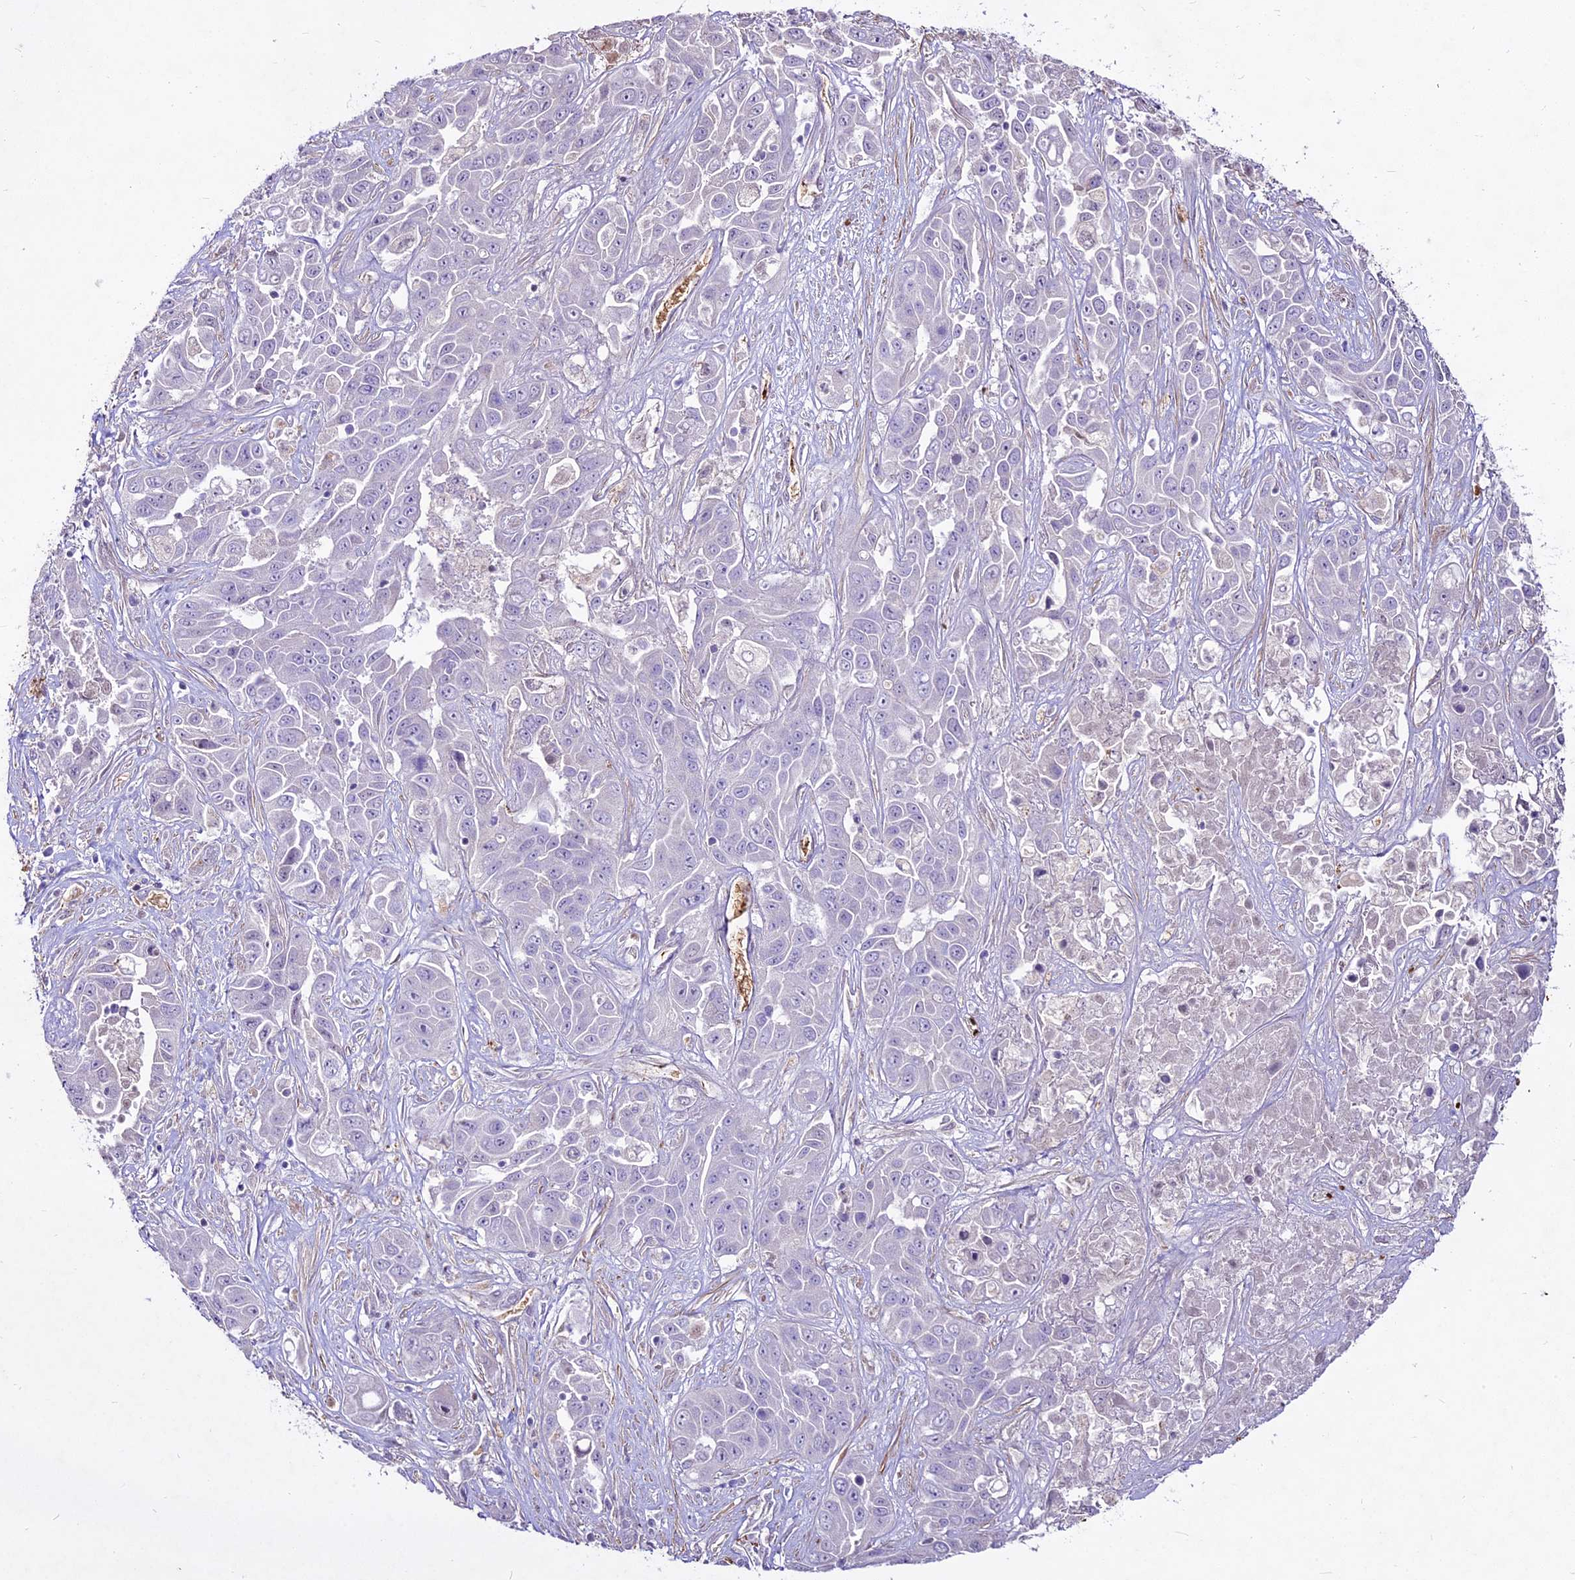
{"staining": {"intensity": "negative", "quantity": "none", "location": "none"}, "tissue": "liver cancer", "cell_type": "Tumor cells", "image_type": "cancer", "snomed": [{"axis": "morphology", "description": "Cholangiocarcinoma"}, {"axis": "topography", "description": "Liver"}], "caption": "DAB (3,3'-diaminobenzidine) immunohistochemical staining of liver cancer displays no significant positivity in tumor cells.", "gene": "SUSD3", "patient": {"sex": "female", "age": 52}}